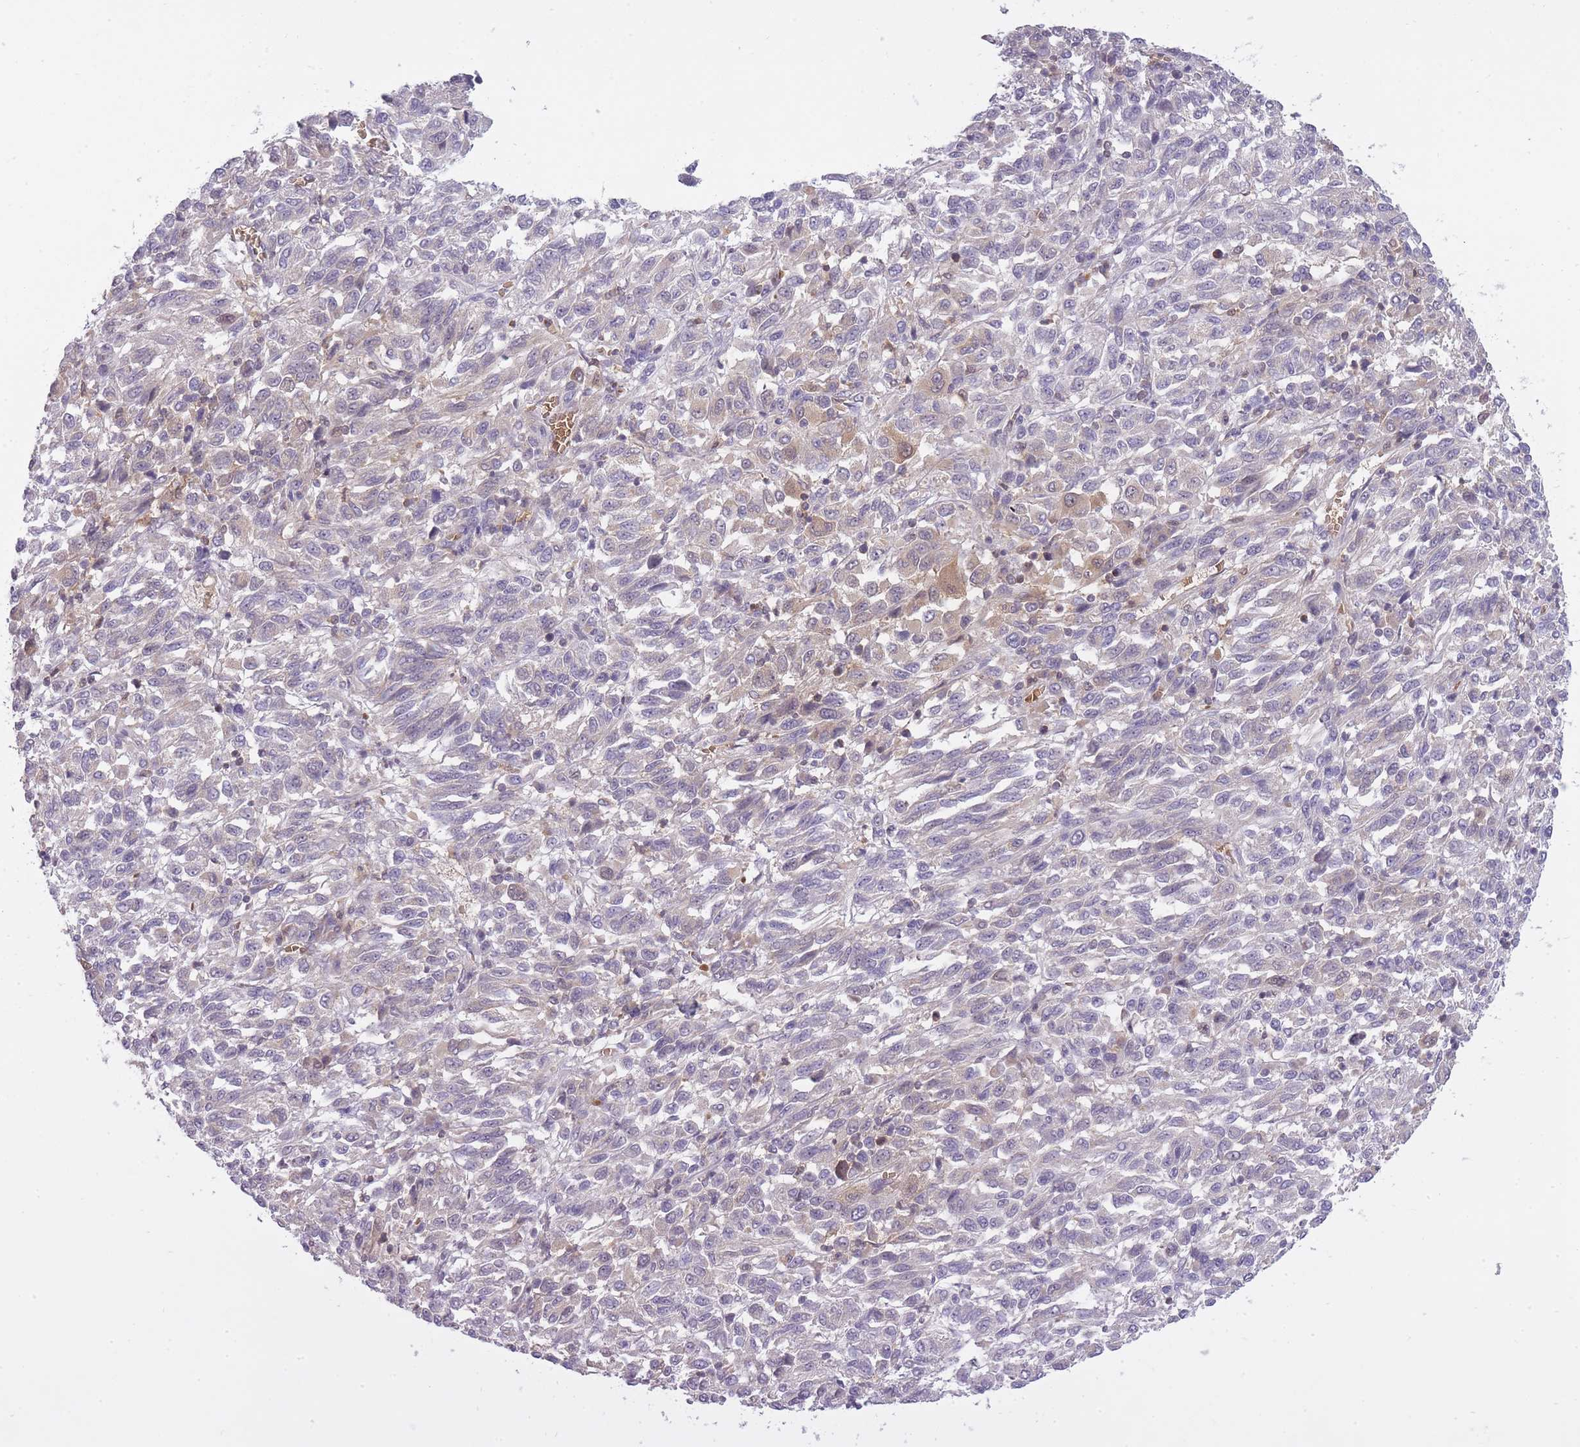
{"staining": {"intensity": "moderate", "quantity": "<25%", "location": "cytoplasmic/membranous,nuclear"}, "tissue": "melanoma", "cell_type": "Tumor cells", "image_type": "cancer", "snomed": [{"axis": "morphology", "description": "Malignant melanoma, Metastatic site"}, {"axis": "topography", "description": "Lung"}], "caption": "IHC micrograph of neoplastic tissue: human malignant melanoma (metastatic site) stained using immunohistochemistry (IHC) shows low levels of moderate protein expression localized specifically in the cytoplasmic/membranous and nuclear of tumor cells, appearing as a cytoplasmic/membranous and nuclear brown color.", "gene": "CXorf38", "patient": {"sex": "male", "age": 64}}